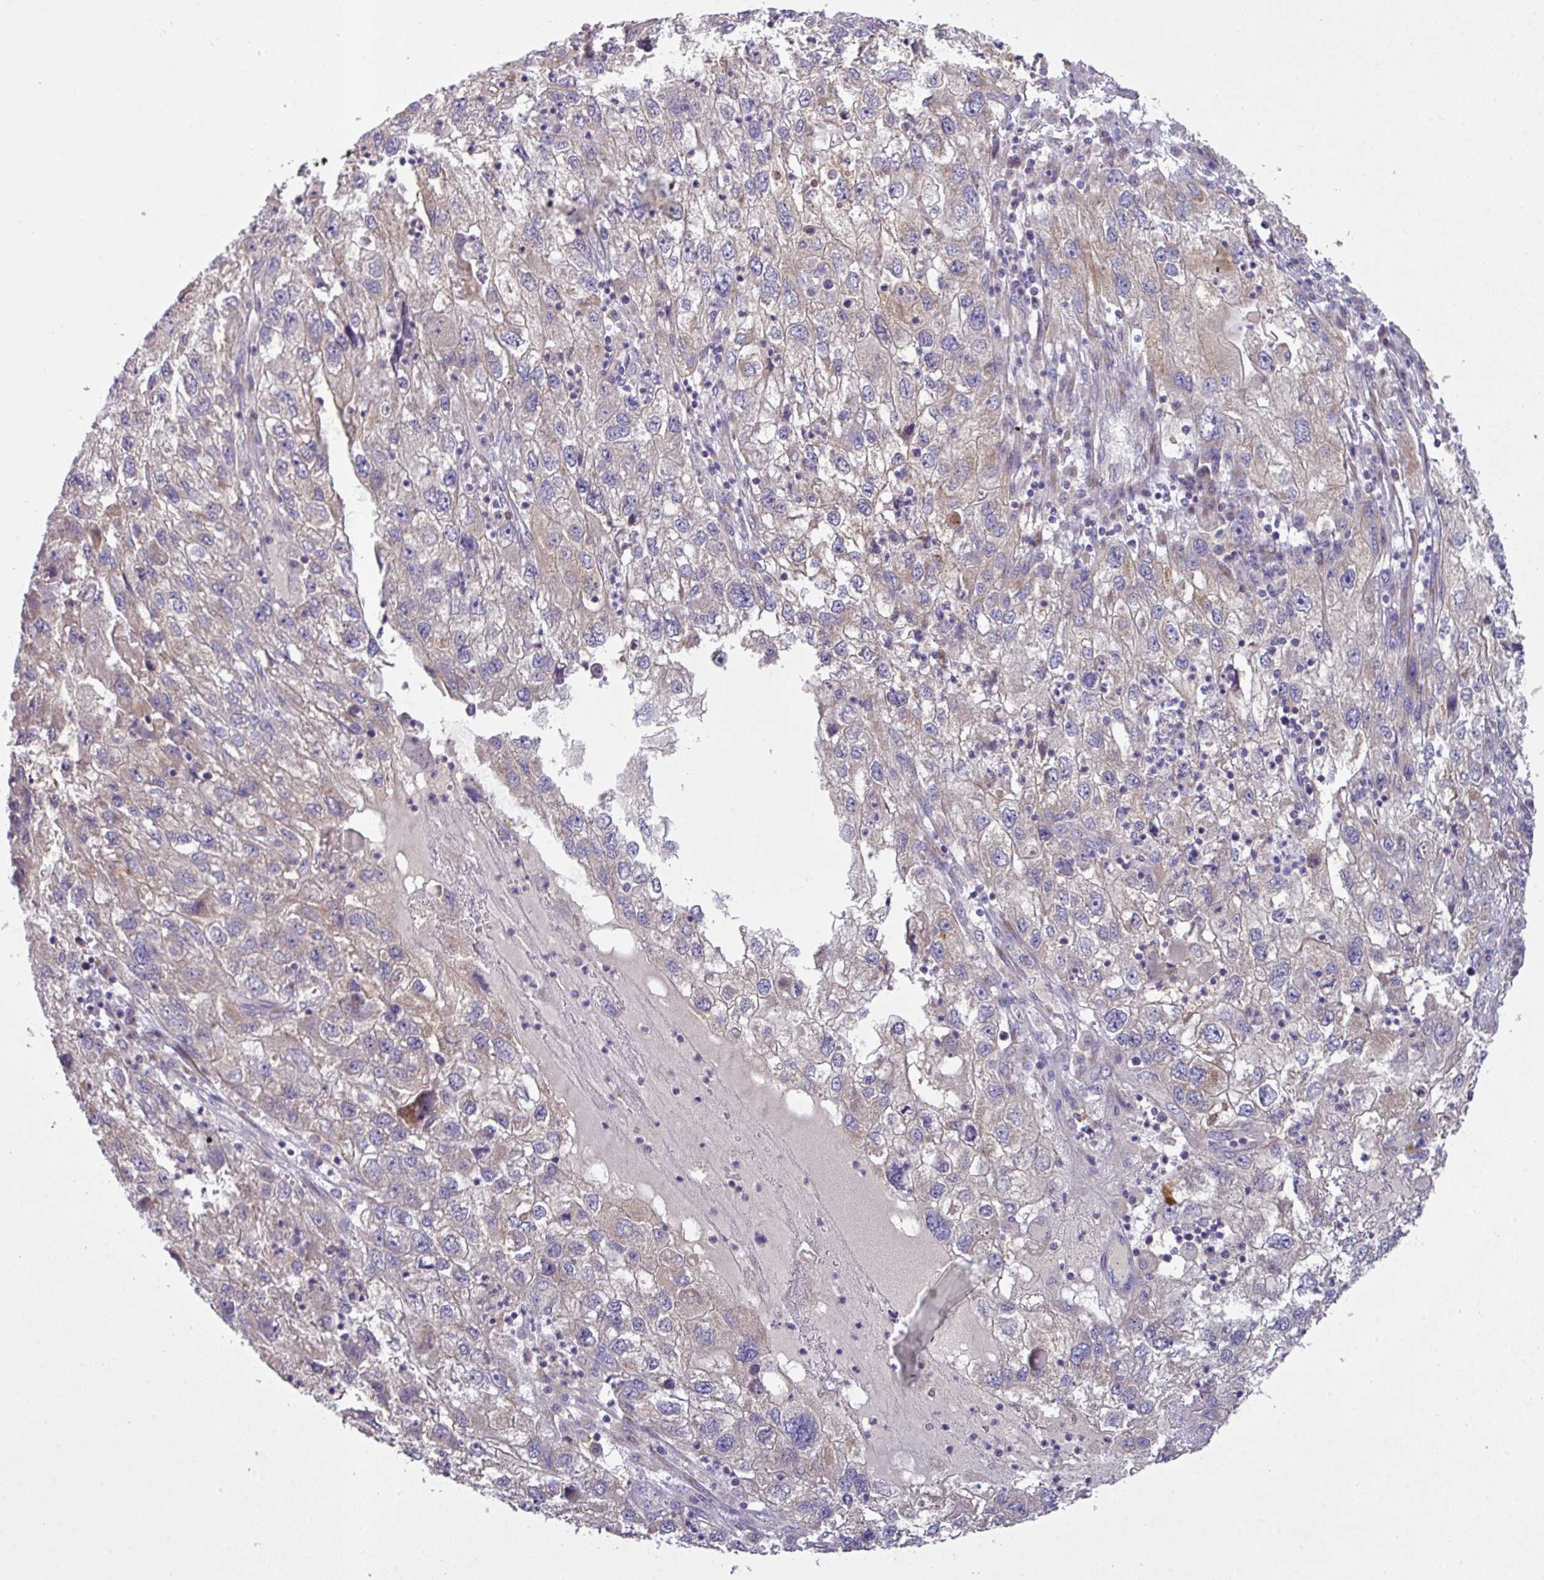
{"staining": {"intensity": "weak", "quantity": "25%-75%", "location": "cytoplasmic/membranous"}, "tissue": "endometrial cancer", "cell_type": "Tumor cells", "image_type": "cancer", "snomed": [{"axis": "morphology", "description": "Adenocarcinoma, NOS"}, {"axis": "topography", "description": "Endometrium"}], "caption": "A brown stain labels weak cytoplasmic/membranous positivity of a protein in human adenocarcinoma (endometrial) tumor cells.", "gene": "VTI1A", "patient": {"sex": "female", "age": 49}}